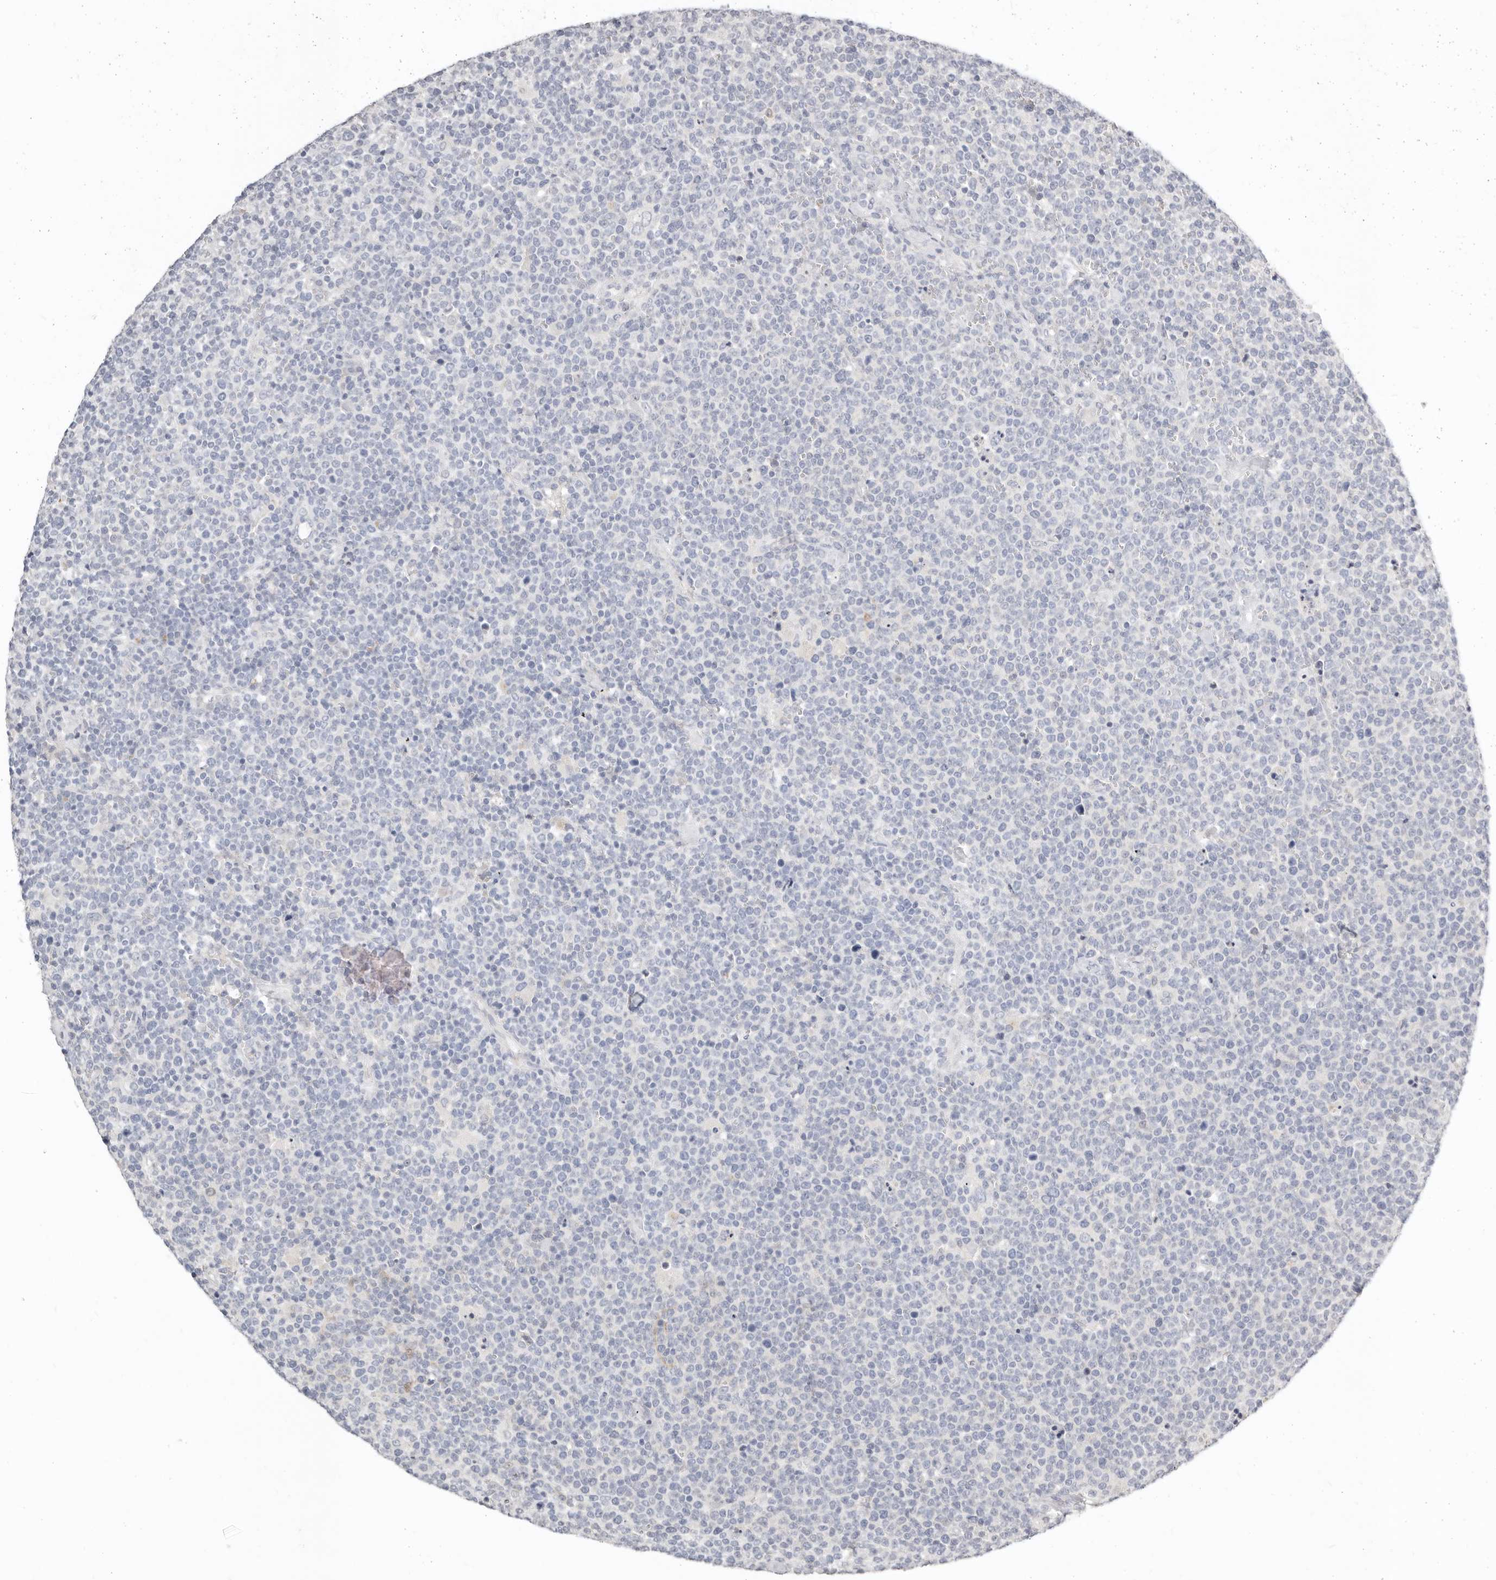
{"staining": {"intensity": "negative", "quantity": "none", "location": "none"}, "tissue": "lymphoma", "cell_type": "Tumor cells", "image_type": "cancer", "snomed": [{"axis": "morphology", "description": "Malignant lymphoma, non-Hodgkin's type, High grade"}, {"axis": "topography", "description": "Lymph node"}], "caption": "Tumor cells show no significant protein expression in high-grade malignant lymphoma, non-Hodgkin's type.", "gene": "TMEM63B", "patient": {"sex": "male", "age": 61}}